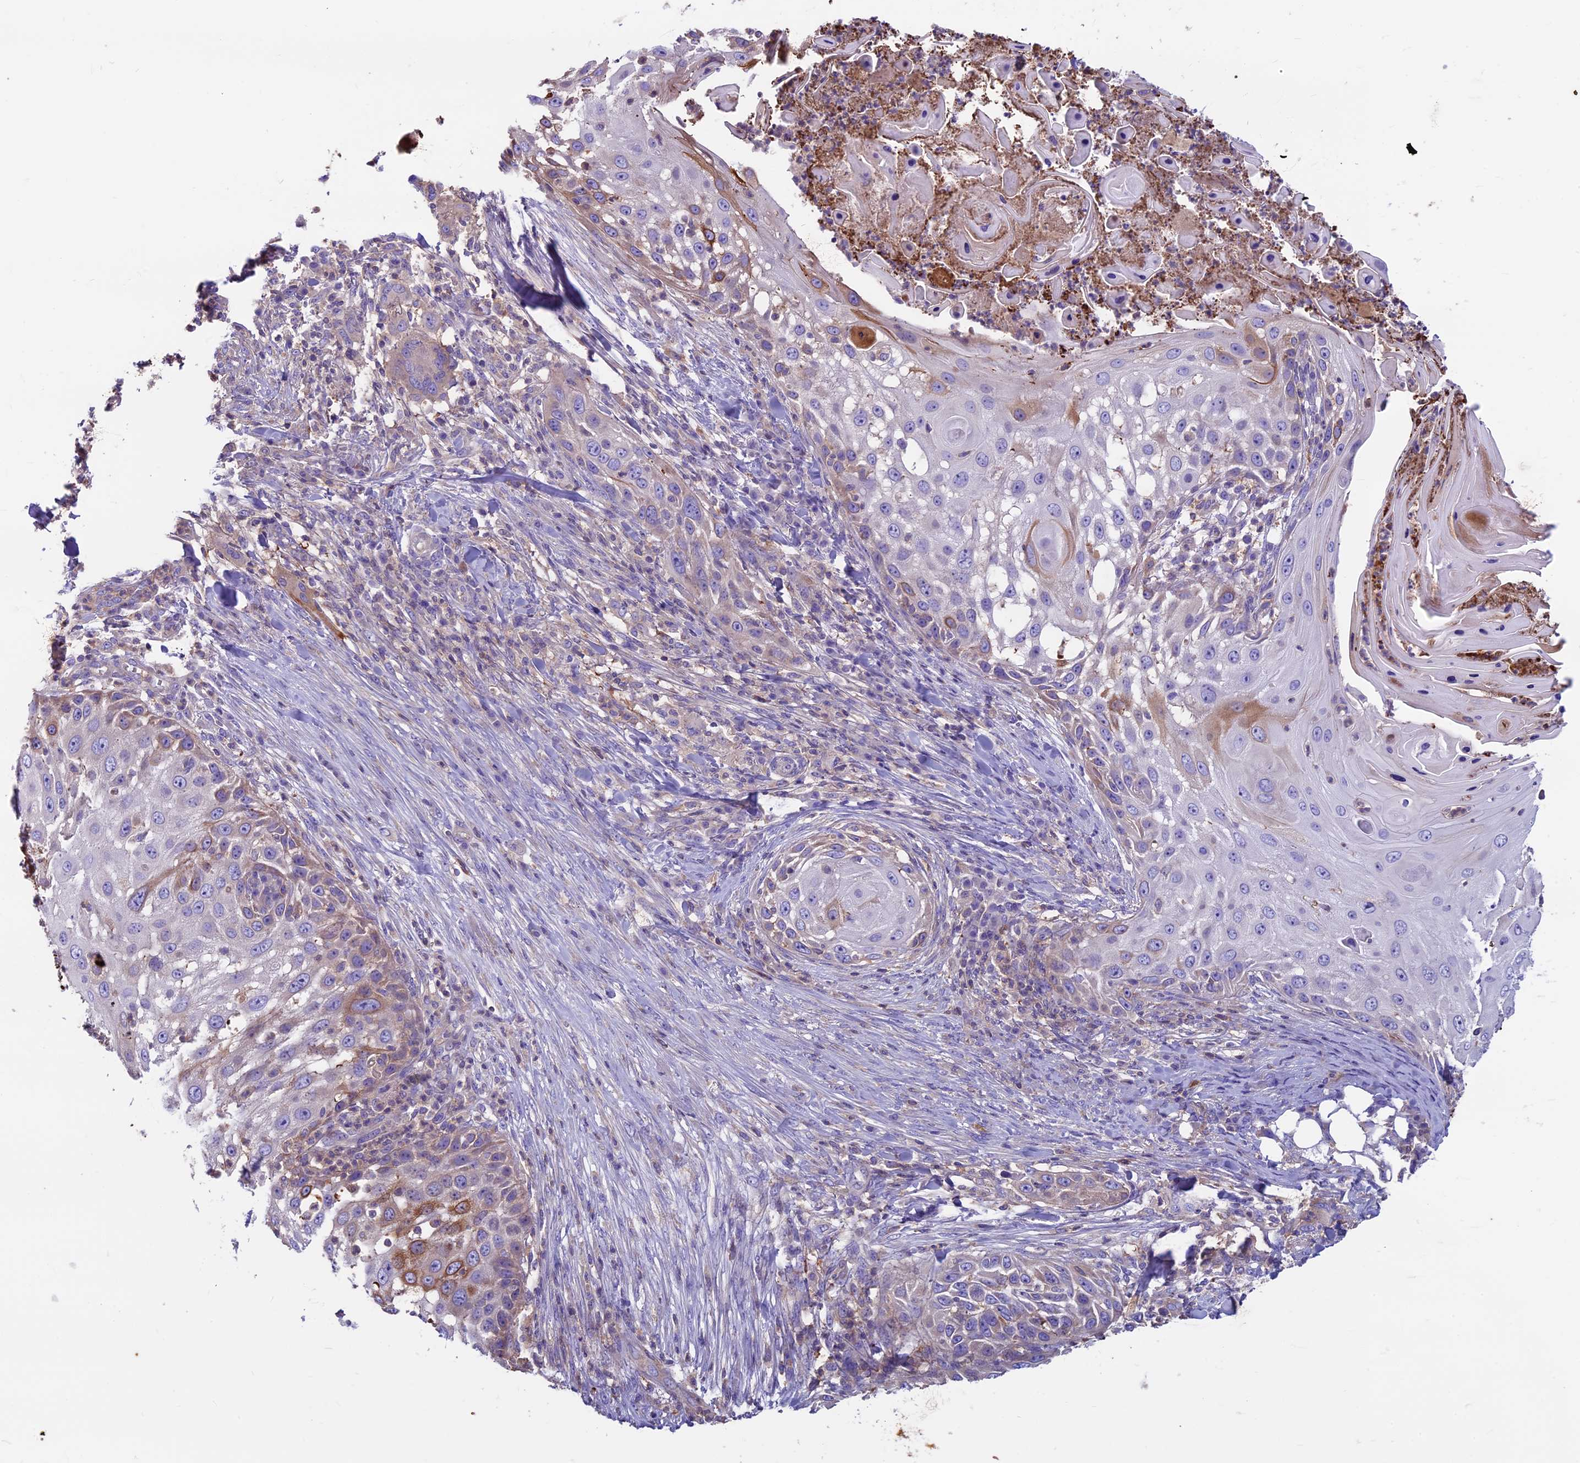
{"staining": {"intensity": "moderate", "quantity": "<25%", "location": "cytoplasmic/membranous"}, "tissue": "skin cancer", "cell_type": "Tumor cells", "image_type": "cancer", "snomed": [{"axis": "morphology", "description": "Squamous cell carcinoma, NOS"}, {"axis": "topography", "description": "Skin"}], "caption": "A brown stain highlights moderate cytoplasmic/membranous expression of a protein in human skin cancer tumor cells. (brown staining indicates protein expression, while blue staining denotes nuclei).", "gene": "CDAN1", "patient": {"sex": "female", "age": 44}}